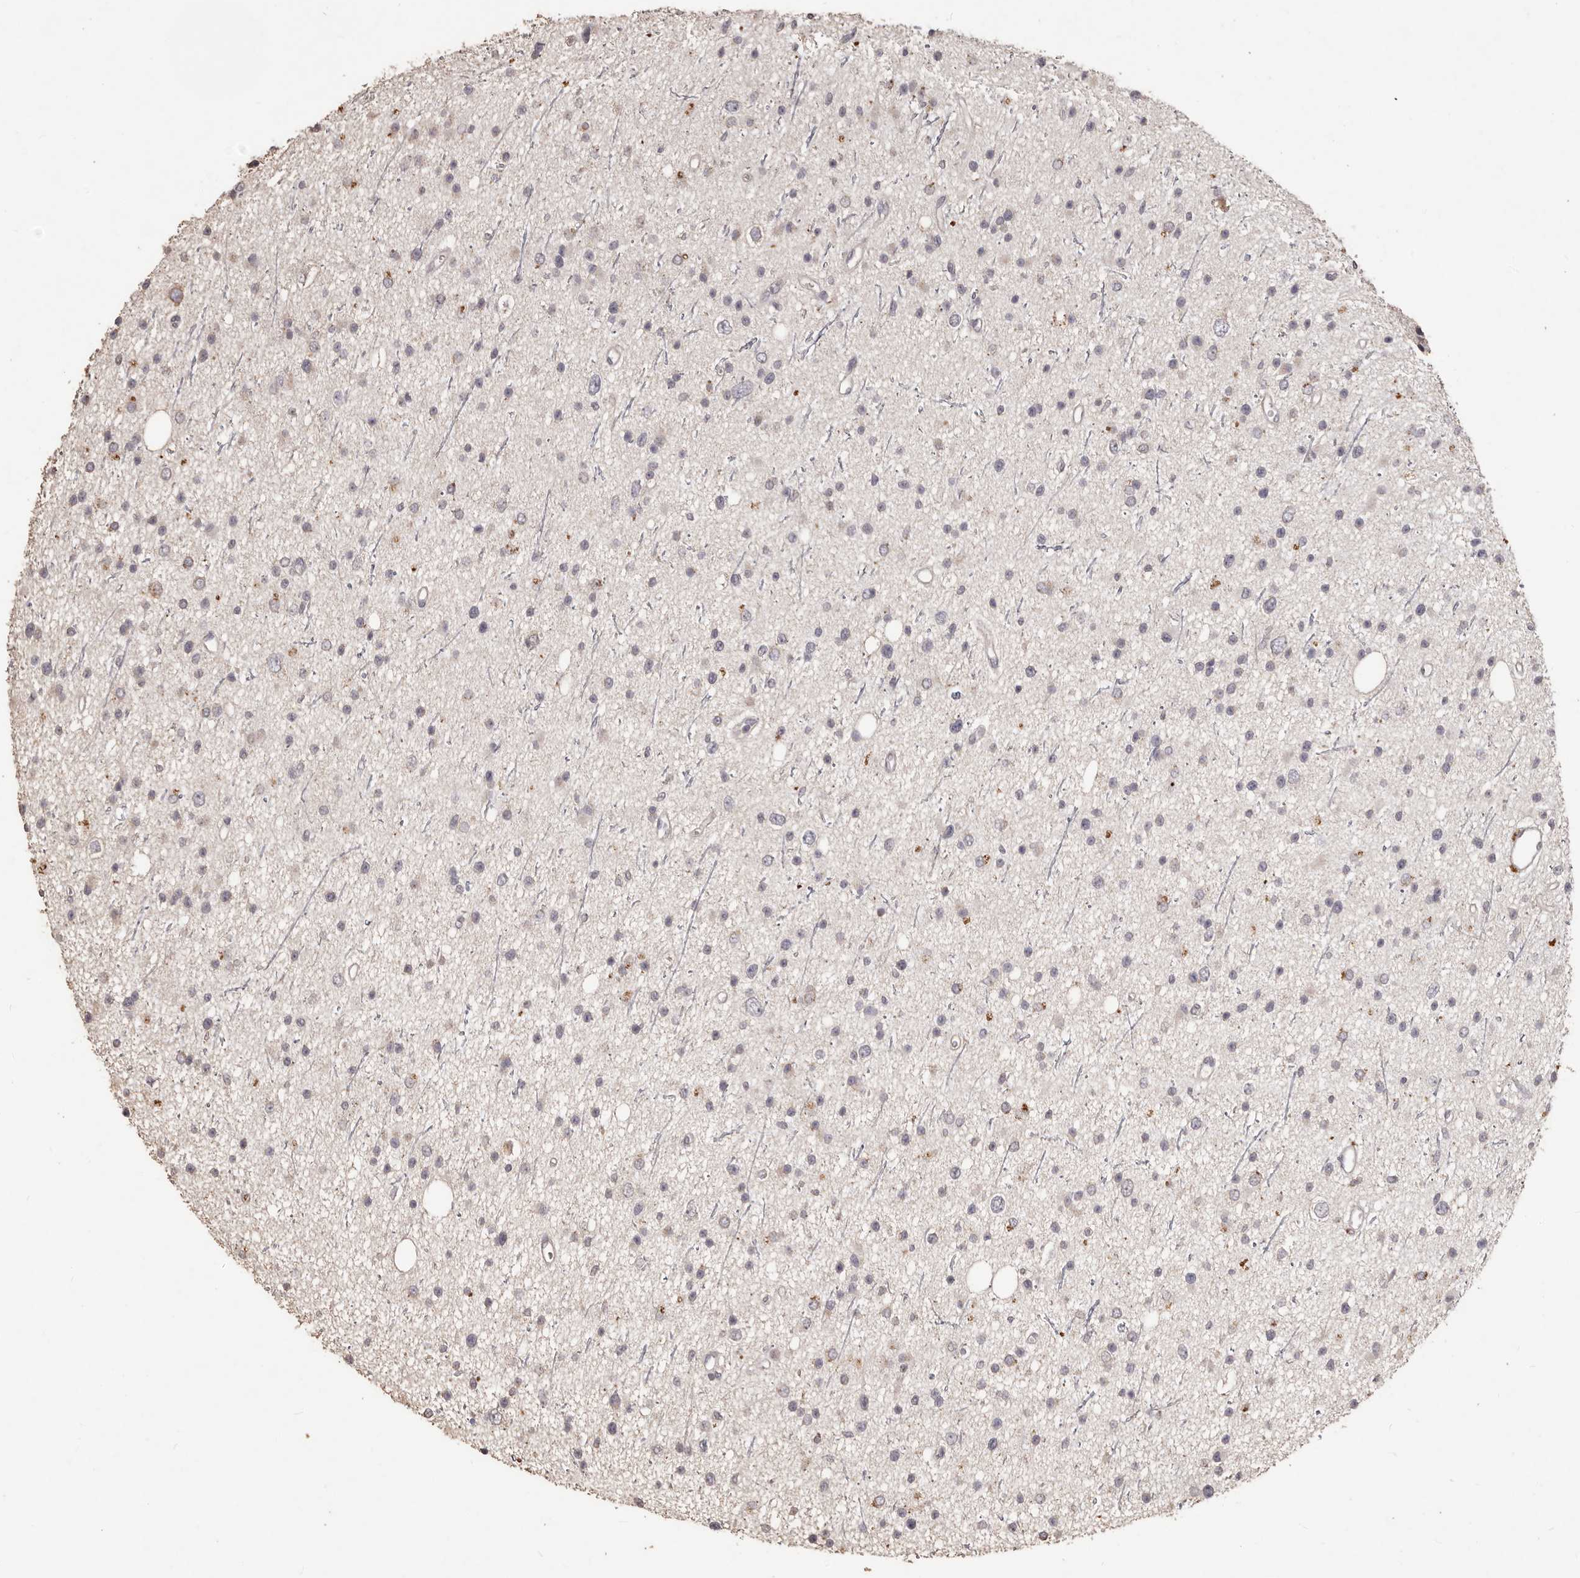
{"staining": {"intensity": "weak", "quantity": "25%-75%", "location": "cytoplasmic/membranous"}, "tissue": "glioma", "cell_type": "Tumor cells", "image_type": "cancer", "snomed": [{"axis": "morphology", "description": "Glioma, malignant, Low grade"}, {"axis": "topography", "description": "Cerebral cortex"}], "caption": "A brown stain labels weak cytoplasmic/membranous staining of a protein in human low-grade glioma (malignant) tumor cells.", "gene": "PRSS27", "patient": {"sex": "female", "age": 39}}